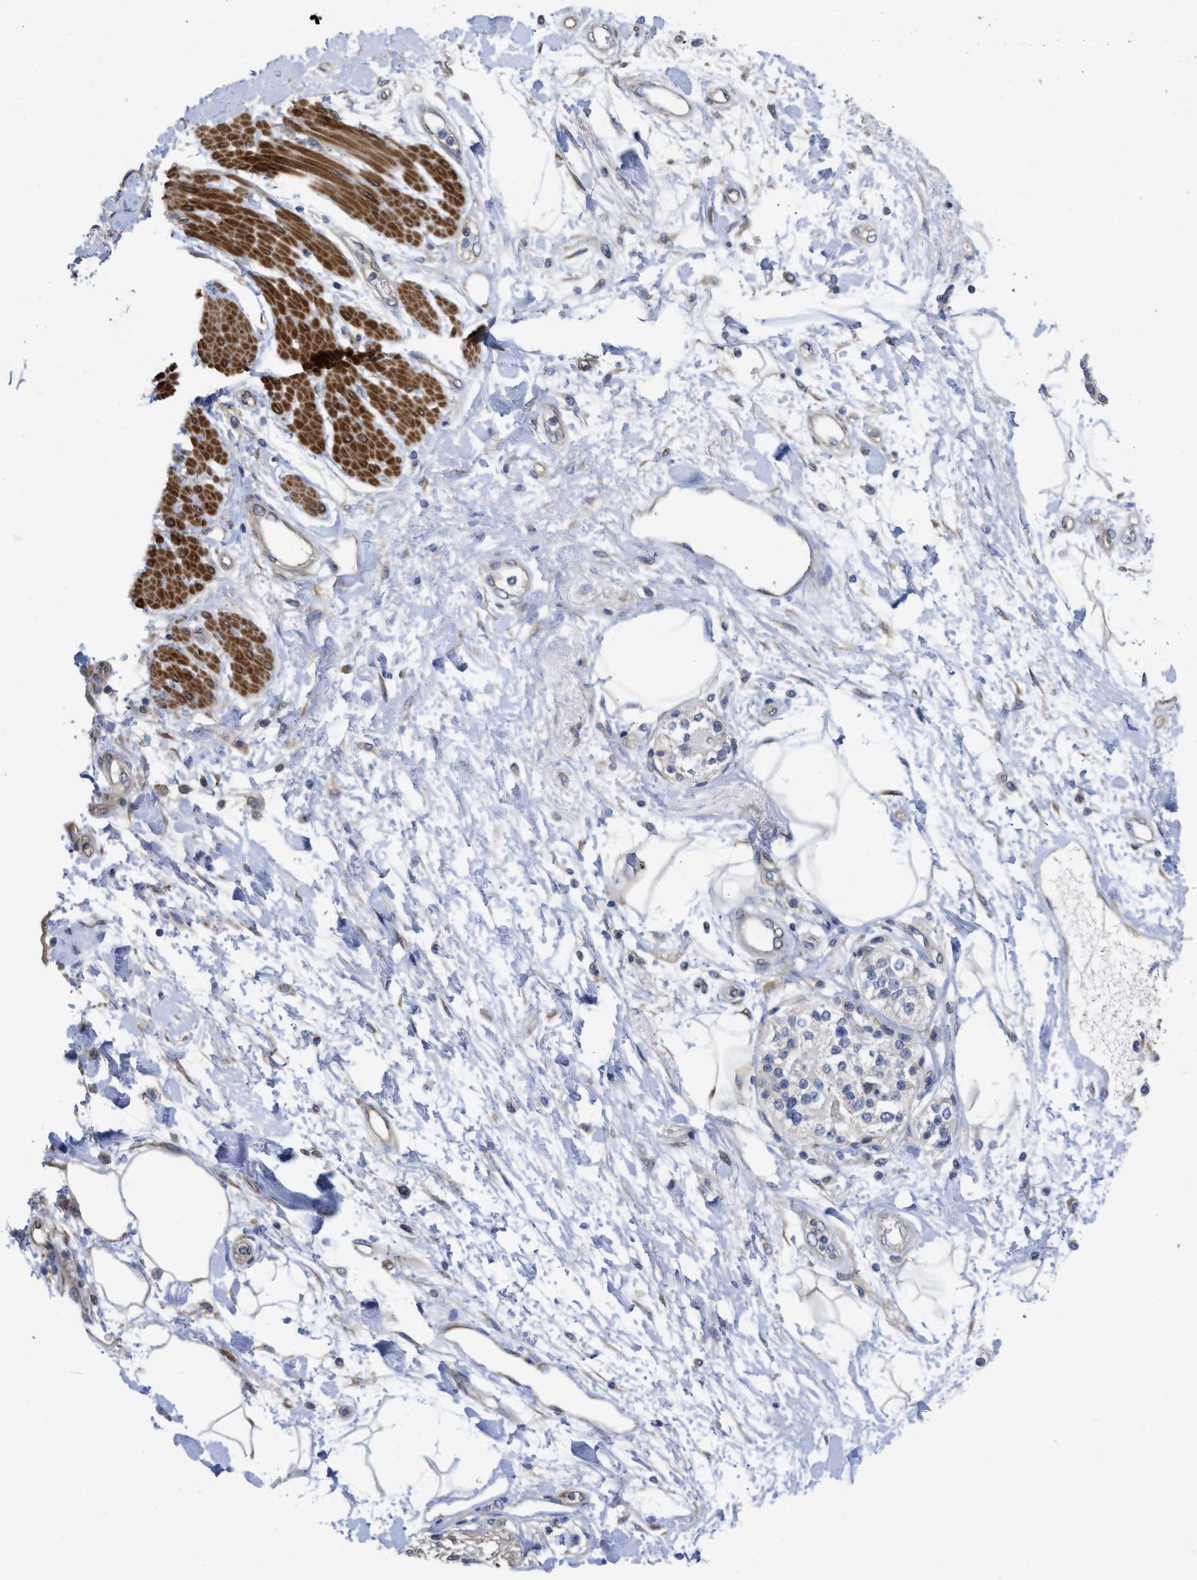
{"staining": {"intensity": "moderate", "quantity": "<25%", "location": "cytoplasmic/membranous"}, "tissue": "adipose tissue", "cell_type": "Adipocytes", "image_type": "normal", "snomed": [{"axis": "morphology", "description": "Normal tissue, NOS"}, {"axis": "morphology", "description": "Adenocarcinoma, NOS"}, {"axis": "topography", "description": "Duodenum"}, {"axis": "topography", "description": "Peripheral nerve tissue"}], "caption": "This is an image of immunohistochemistry (IHC) staining of unremarkable adipose tissue, which shows moderate expression in the cytoplasmic/membranous of adipocytes.", "gene": "ARHGEF26", "patient": {"sex": "female", "age": 60}}